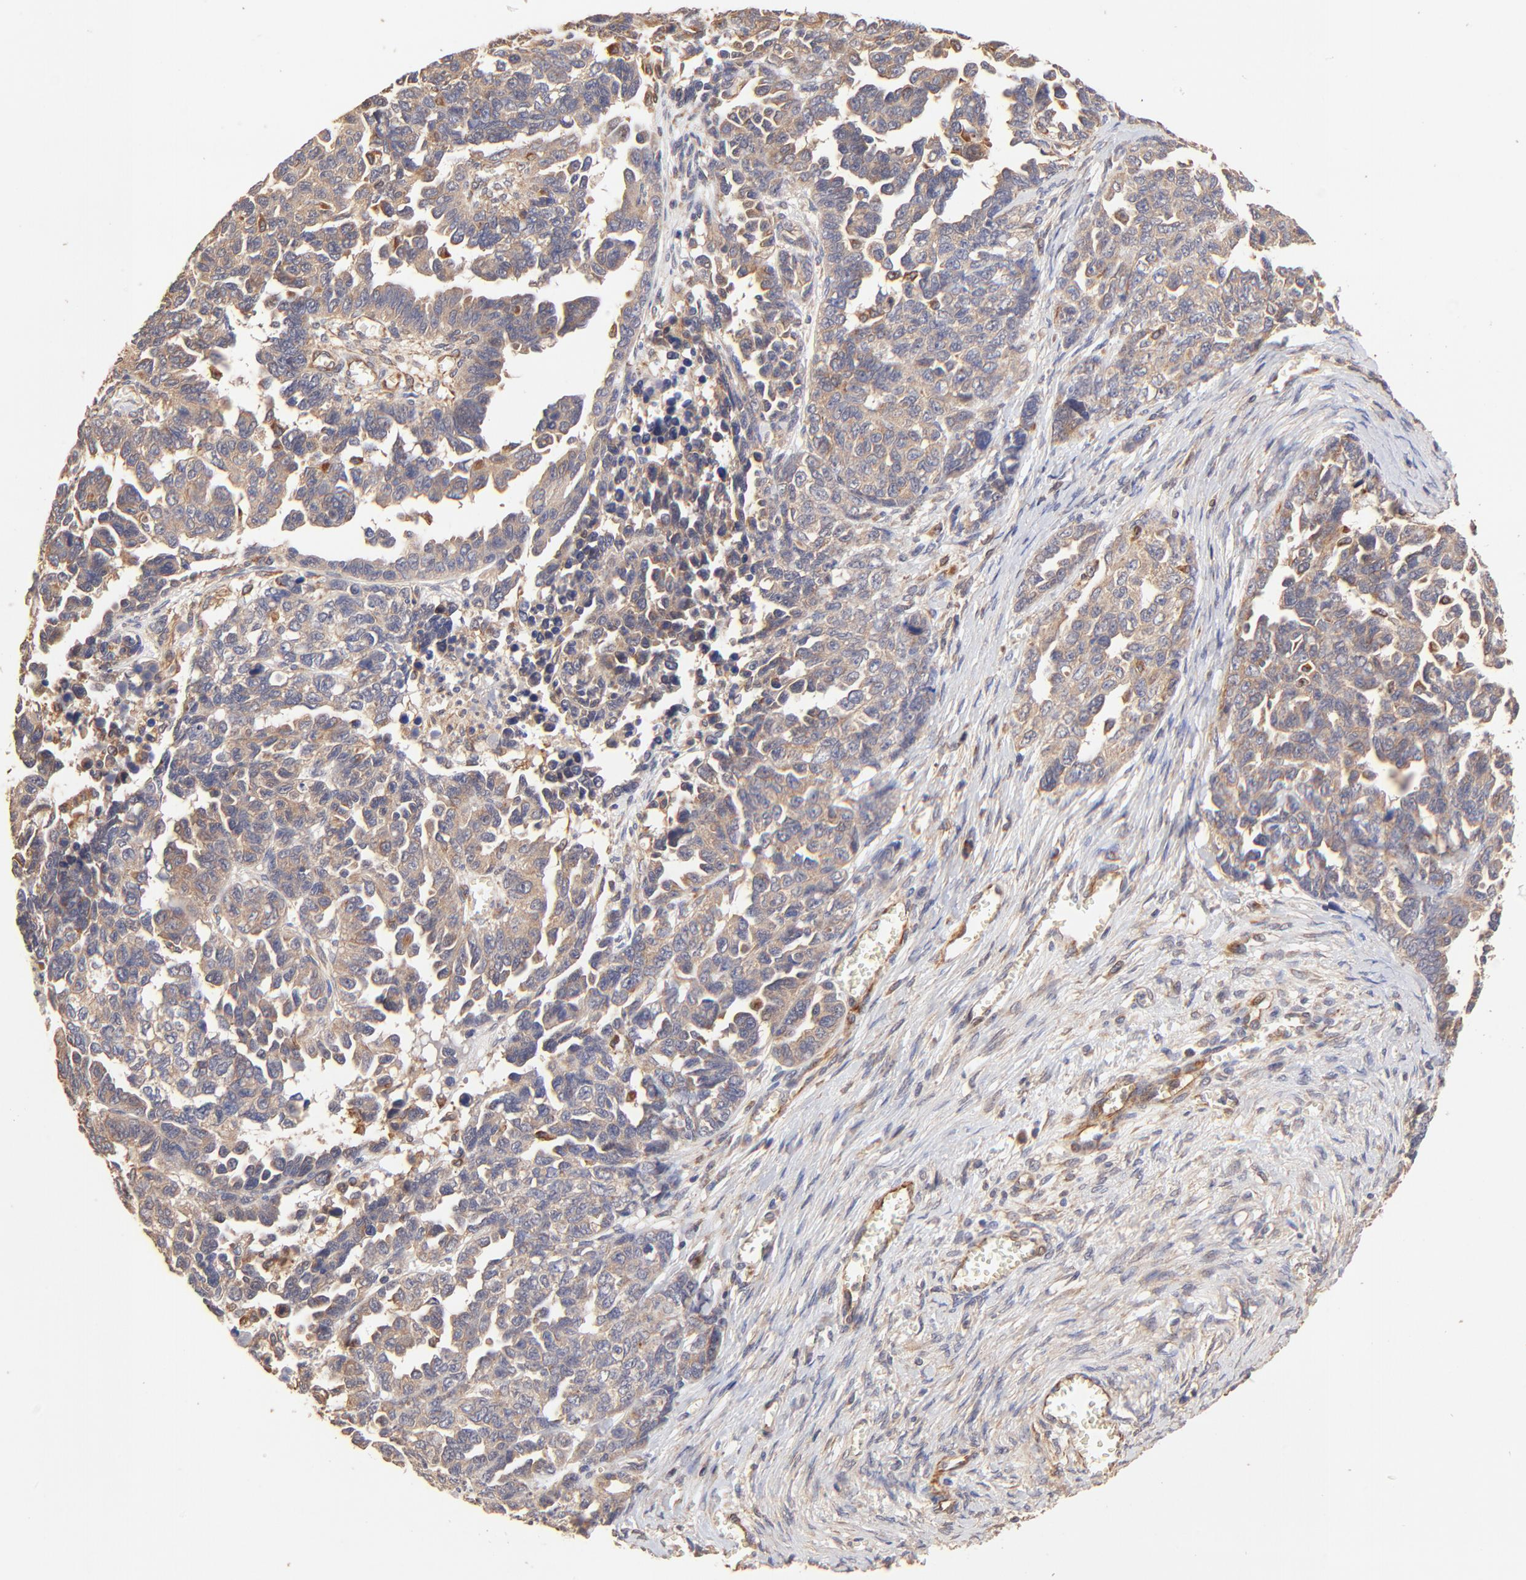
{"staining": {"intensity": "weak", "quantity": ">75%", "location": "cytoplasmic/membranous"}, "tissue": "ovarian cancer", "cell_type": "Tumor cells", "image_type": "cancer", "snomed": [{"axis": "morphology", "description": "Cystadenocarcinoma, serous, NOS"}, {"axis": "topography", "description": "Ovary"}], "caption": "Ovarian serous cystadenocarcinoma tissue shows weak cytoplasmic/membranous expression in about >75% of tumor cells, visualized by immunohistochemistry.", "gene": "TNFAIP3", "patient": {"sex": "female", "age": 69}}